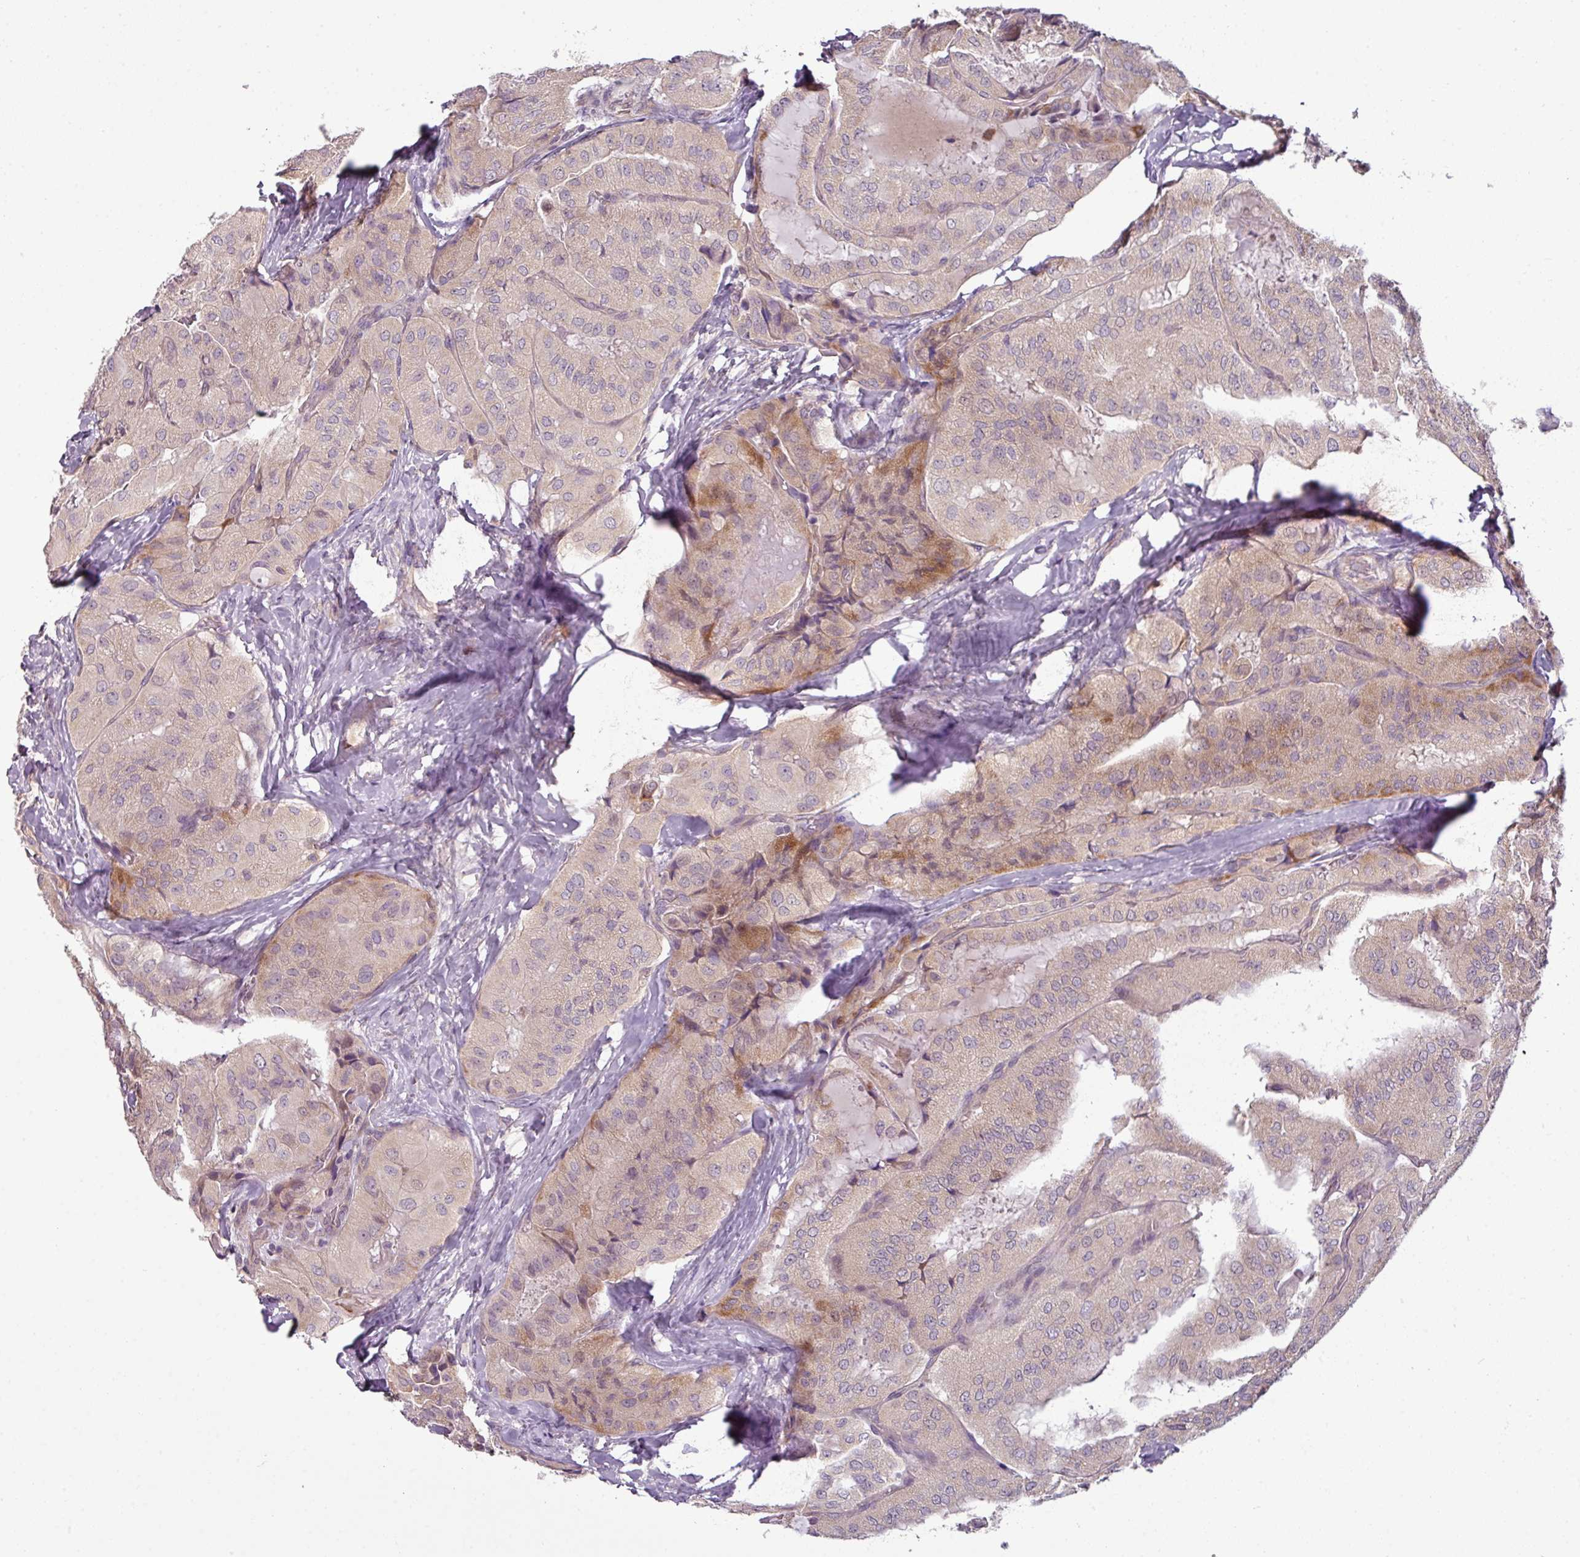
{"staining": {"intensity": "weak", "quantity": "25%-75%", "location": "cytoplasmic/membranous,nuclear"}, "tissue": "thyroid cancer", "cell_type": "Tumor cells", "image_type": "cancer", "snomed": [{"axis": "morphology", "description": "Normal tissue, NOS"}, {"axis": "morphology", "description": "Papillary adenocarcinoma, NOS"}, {"axis": "topography", "description": "Thyroid gland"}], "caption": "Immunohistochemical staining of human papillary adenocarcinoma (thyroid) displays weak cytoplasmic/membranous and nuclear protein staining in approximately 25%-75% of tumor cells.", "gene": "DERPC", "patient": {"sex": "female", "age": 59}}